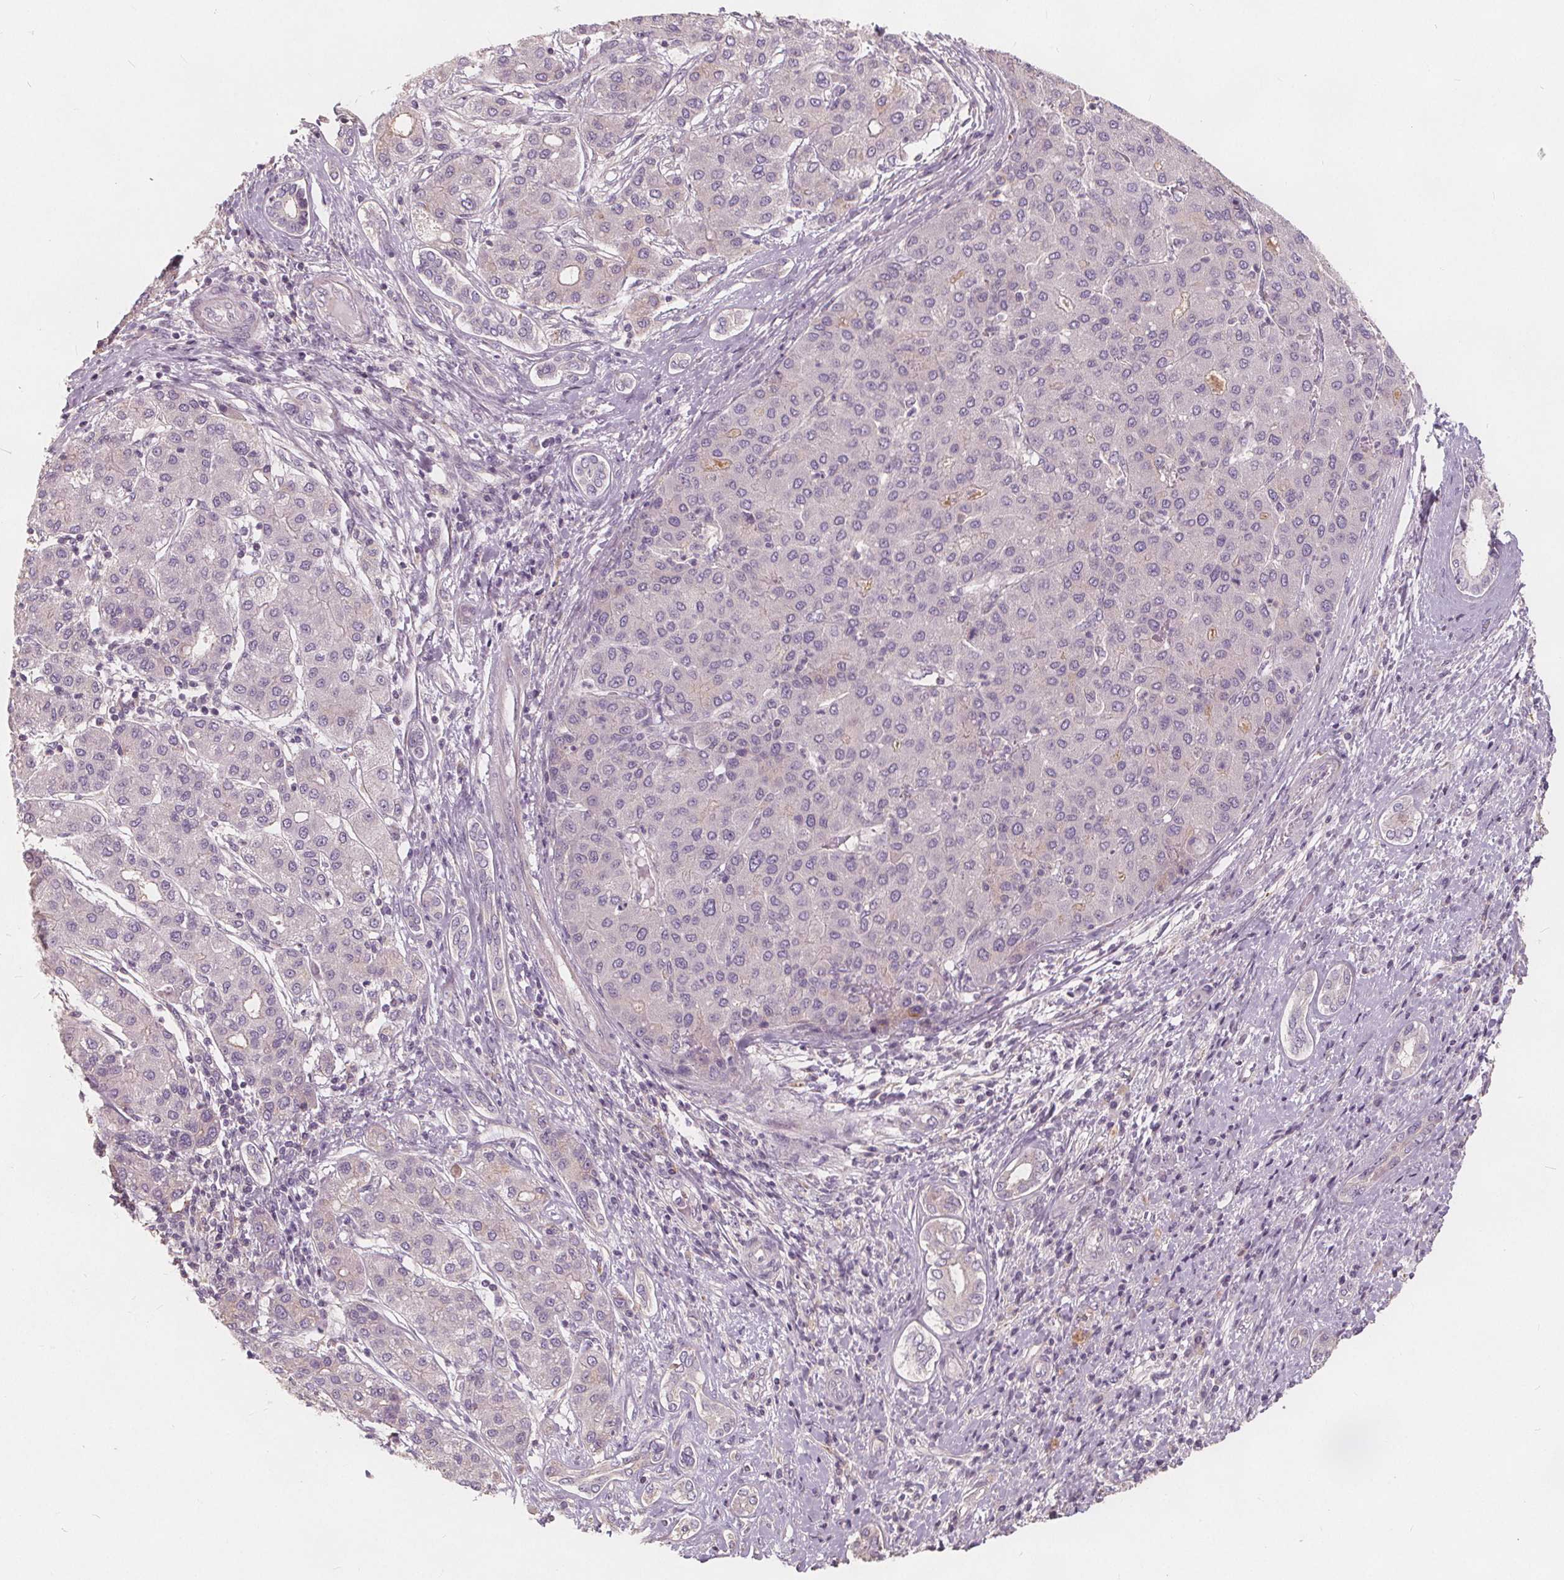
{"staining": {"intensity": "negative", "quantity": "none", "location": "none"}, "tissue": "liver cancer", "cell_type": "Tumor cells", "image_type": "cancer", "snomed": [{"axis": "morphology", "description": "Carcinoma, Hepatocellular, NOS"}, {"axis": "topography", "description": "Liver"}], "caption": "Tumor cells show no significant expression in liver cancer (hepatocellular carcinoma).", "gene": "DRC3", "patient": {"sex": "male", "age": 65}}